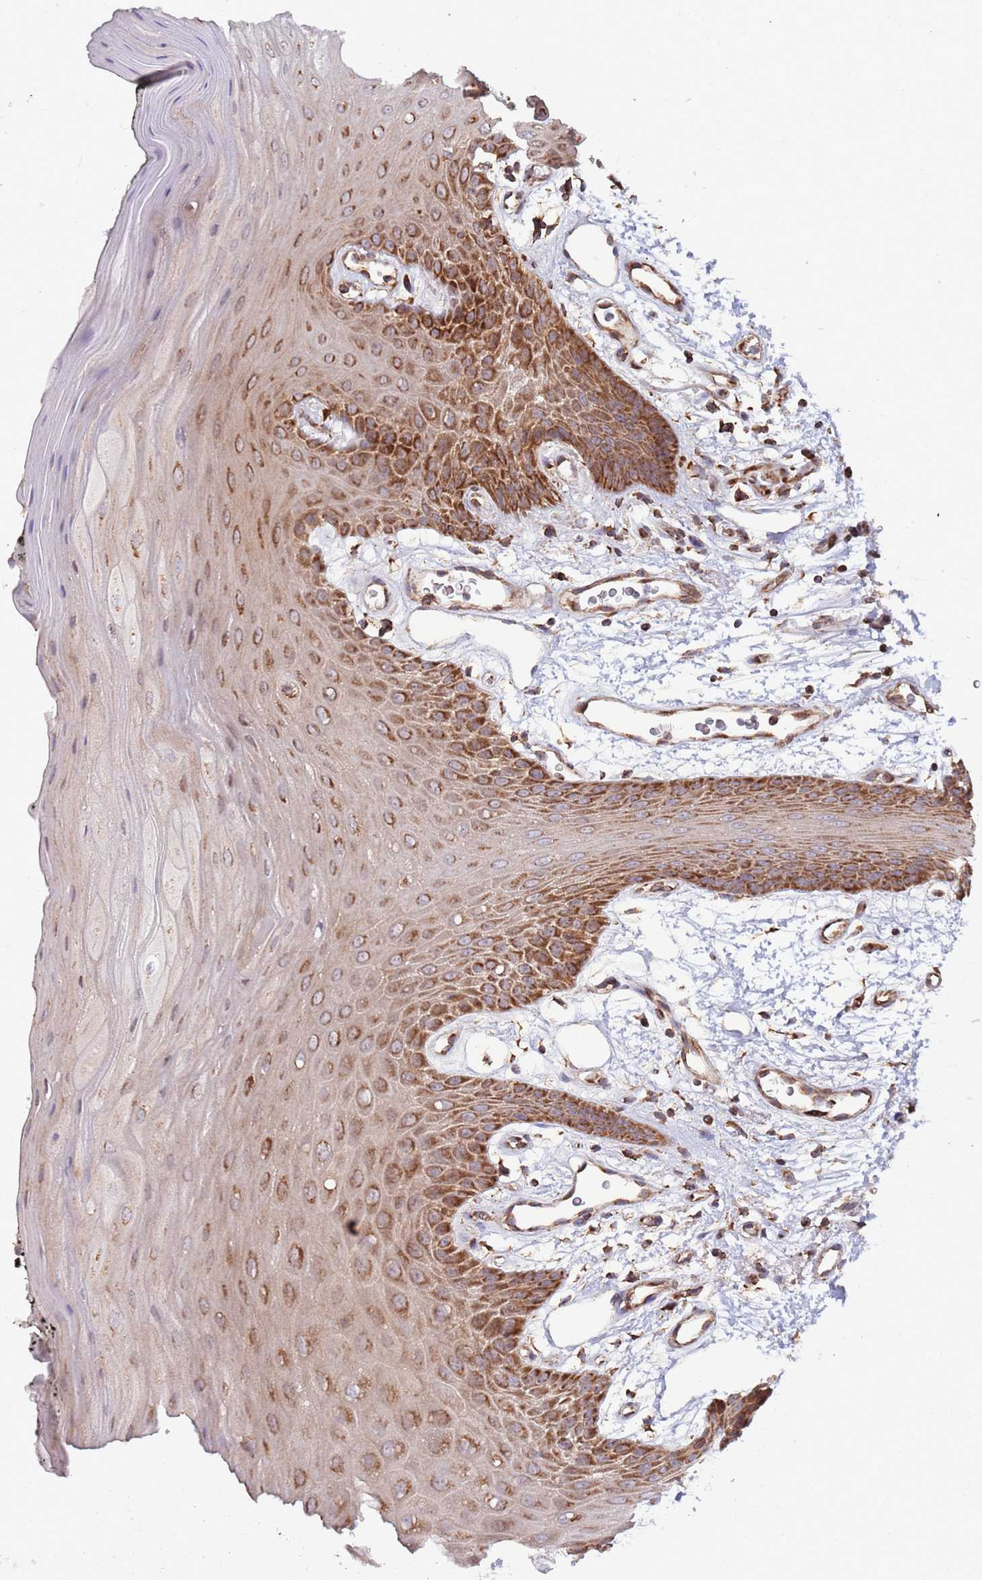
{"staining": {"intensity": "moderate", "quantity": ">75%", "location": "cytoplasmic/membranous"}, "tissue": "oral mucosa", "cell_type": "Squamous epithelial cells", "image_type": "normal", "snomed": [{"axis": "morphology", "description": "Normal tissue, NOS"}, {"axis": "topography", "description": "Oral tissue"}, {"axis": "topography", "description": "Tounge, NOS"}], "caption": "Brown immunohistochemical staining in normal human oral mucosa displays moderate cytoplasmic/membranous expression in about >75% of squamous epithelial cells. Using DAB (3,3'-diaminobenzidine) (brown) and hematoxylin (blue) stains, captured at high magnification using brightfield microscopy.", "gene": "ATP5PD", "patient": {"sex": "female", "age": 59}}